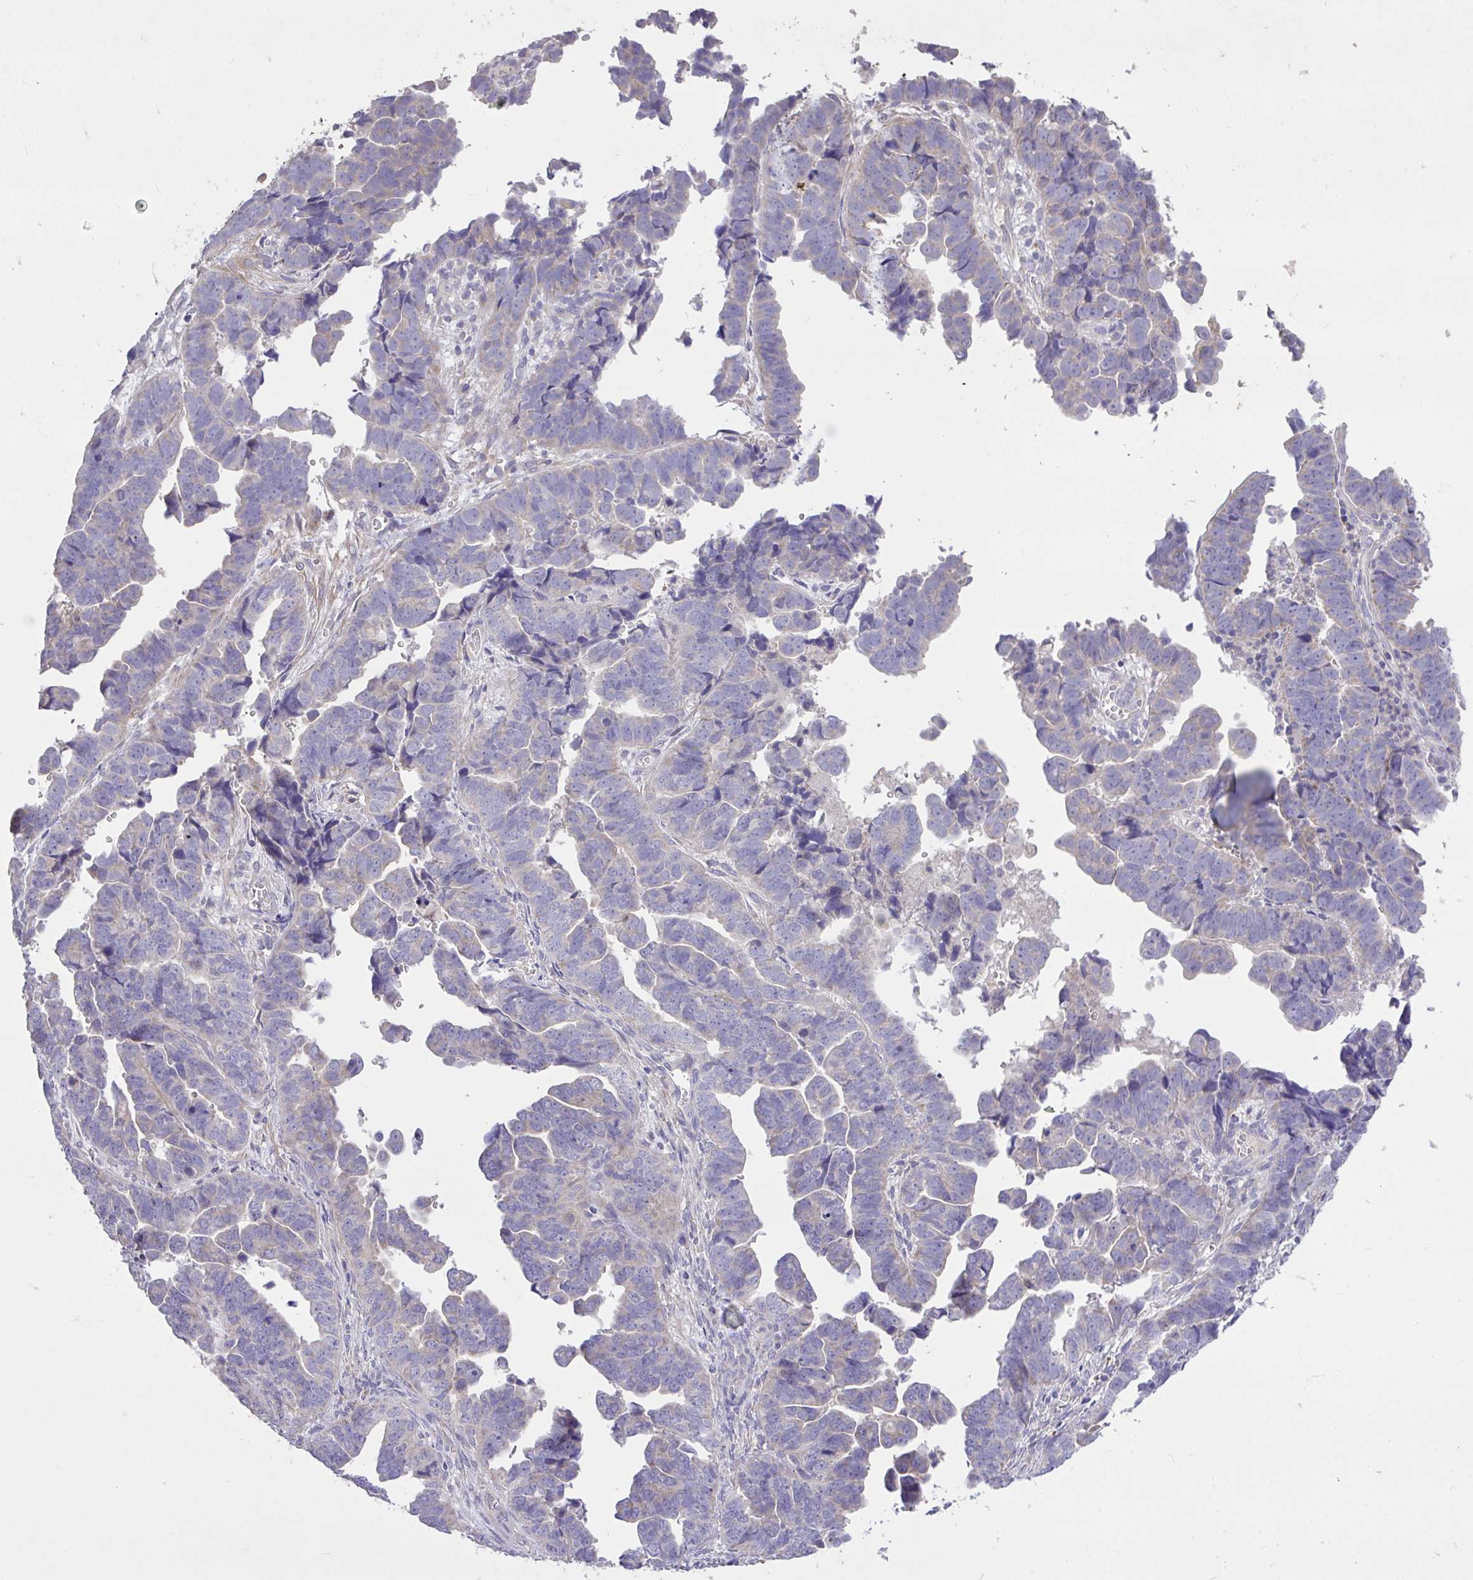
{"staining": {"intensity": "moderate", "quantity": "<25%", "location": "cytoplasmic/membranous"}, "tissue": "endometrial cancer", "cell_type": "Tumor cells", "image_type": "cancer", "snomed": [{"axis": "morphology", "description": "Adenocarcinoma, NOS"}, {"axis": "topography", "description": "Endometrium"}], "caption": "Endometrial adenocarcinoma tissue reveals moderate cytoplasmic/membranous staining in about <25% of tumor cells, visualized by immunohistochemistry.", "gene": "MPC2", "patient": {"sex": "female", "age": 75}}